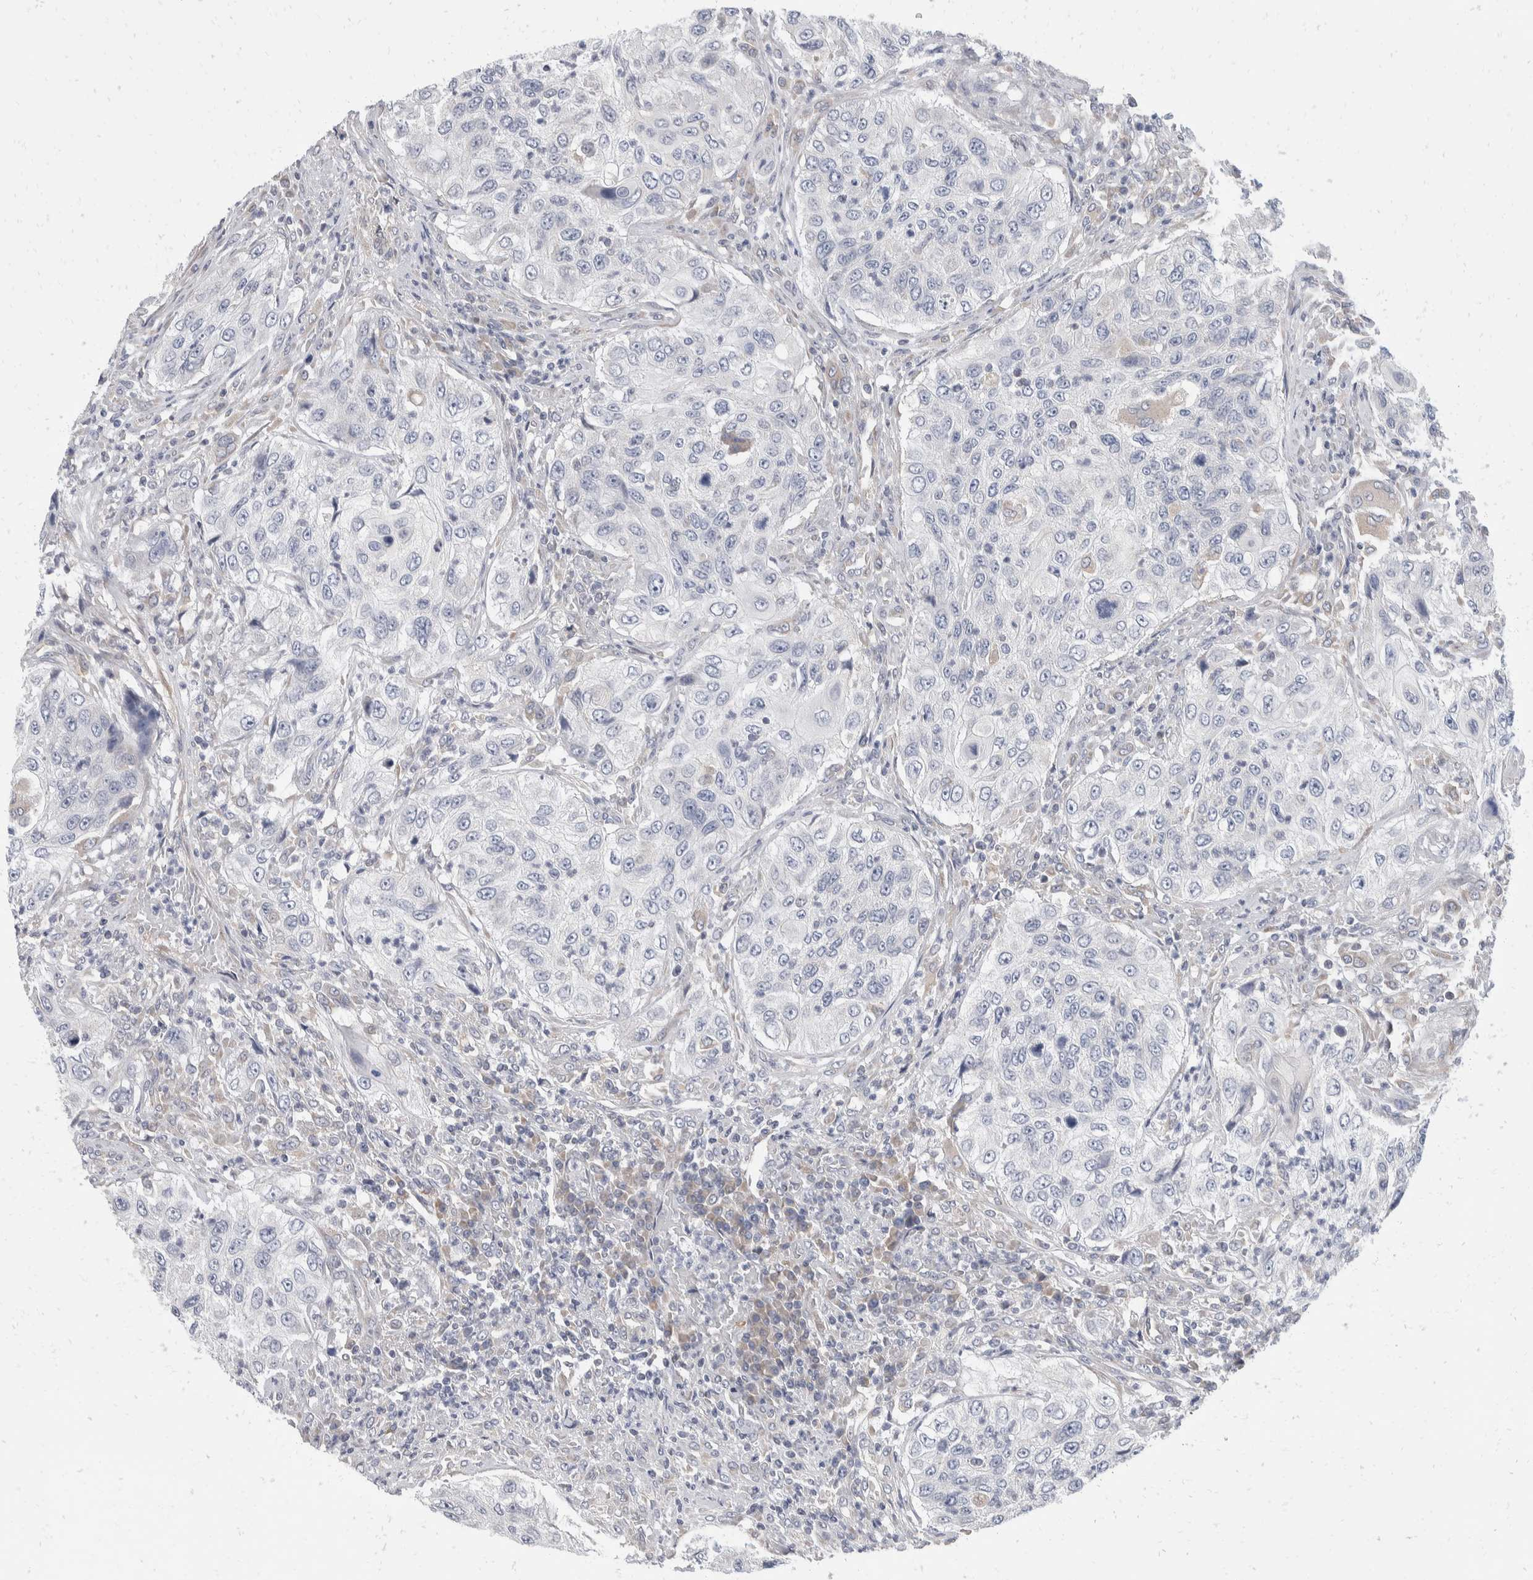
{"staining": {"intensity": "negative", "quantity": "none", "location": "none"}, "tissue": "urothelial cancer", "cell_type": "Tumor cells", "image_type": "cancer", "snomed": [{"axis": "morphology", "description": "Urothelial carcinoma, High grade"}, {"axis": "topography", "description": "Urinary bladder"}], "caption": "The photomicrograph shows no significant expression in tumor cells of urothelial cancer.", "gene": "TMEM245", "patient": {"sex": "female", "age": 60}}